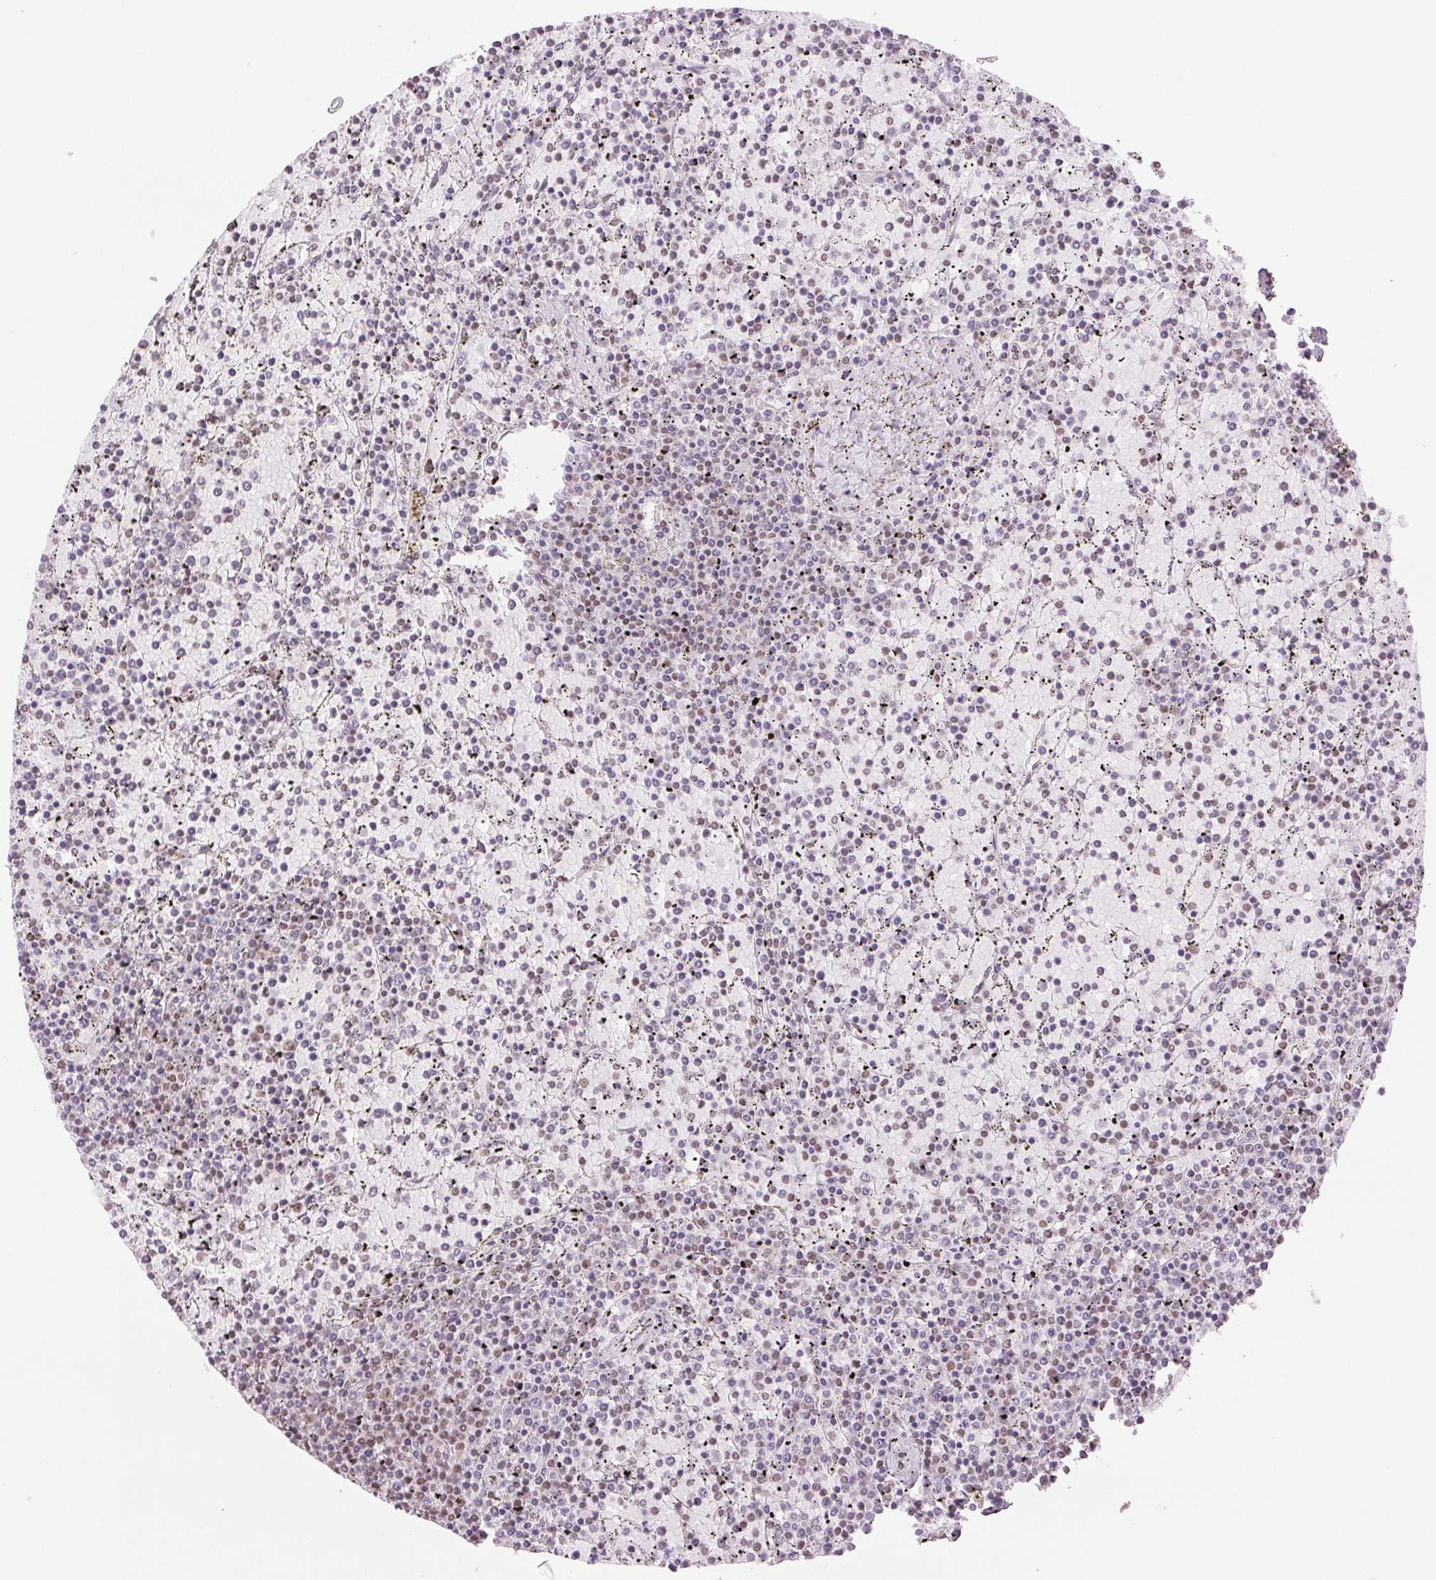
{"staining": {"intensity": "negative", "quantity": "none", "location": "none"}, "tissue": "lymphoma", "cell_type": "Tumor cells", "image_type": "cancer", "snomed": [{"axis": "morphology", "description": "Malignant lymphoma, non-Hodgkin's type, Low grade"}, {"axis": "topography", "description": "Spleen"}], "caption": "Lymphoma was stained to show a protein in brown. There is no significant positivity in tumor cells.", "gene": "ZFR2", "patient": {"sex": "female", "age": 77}}